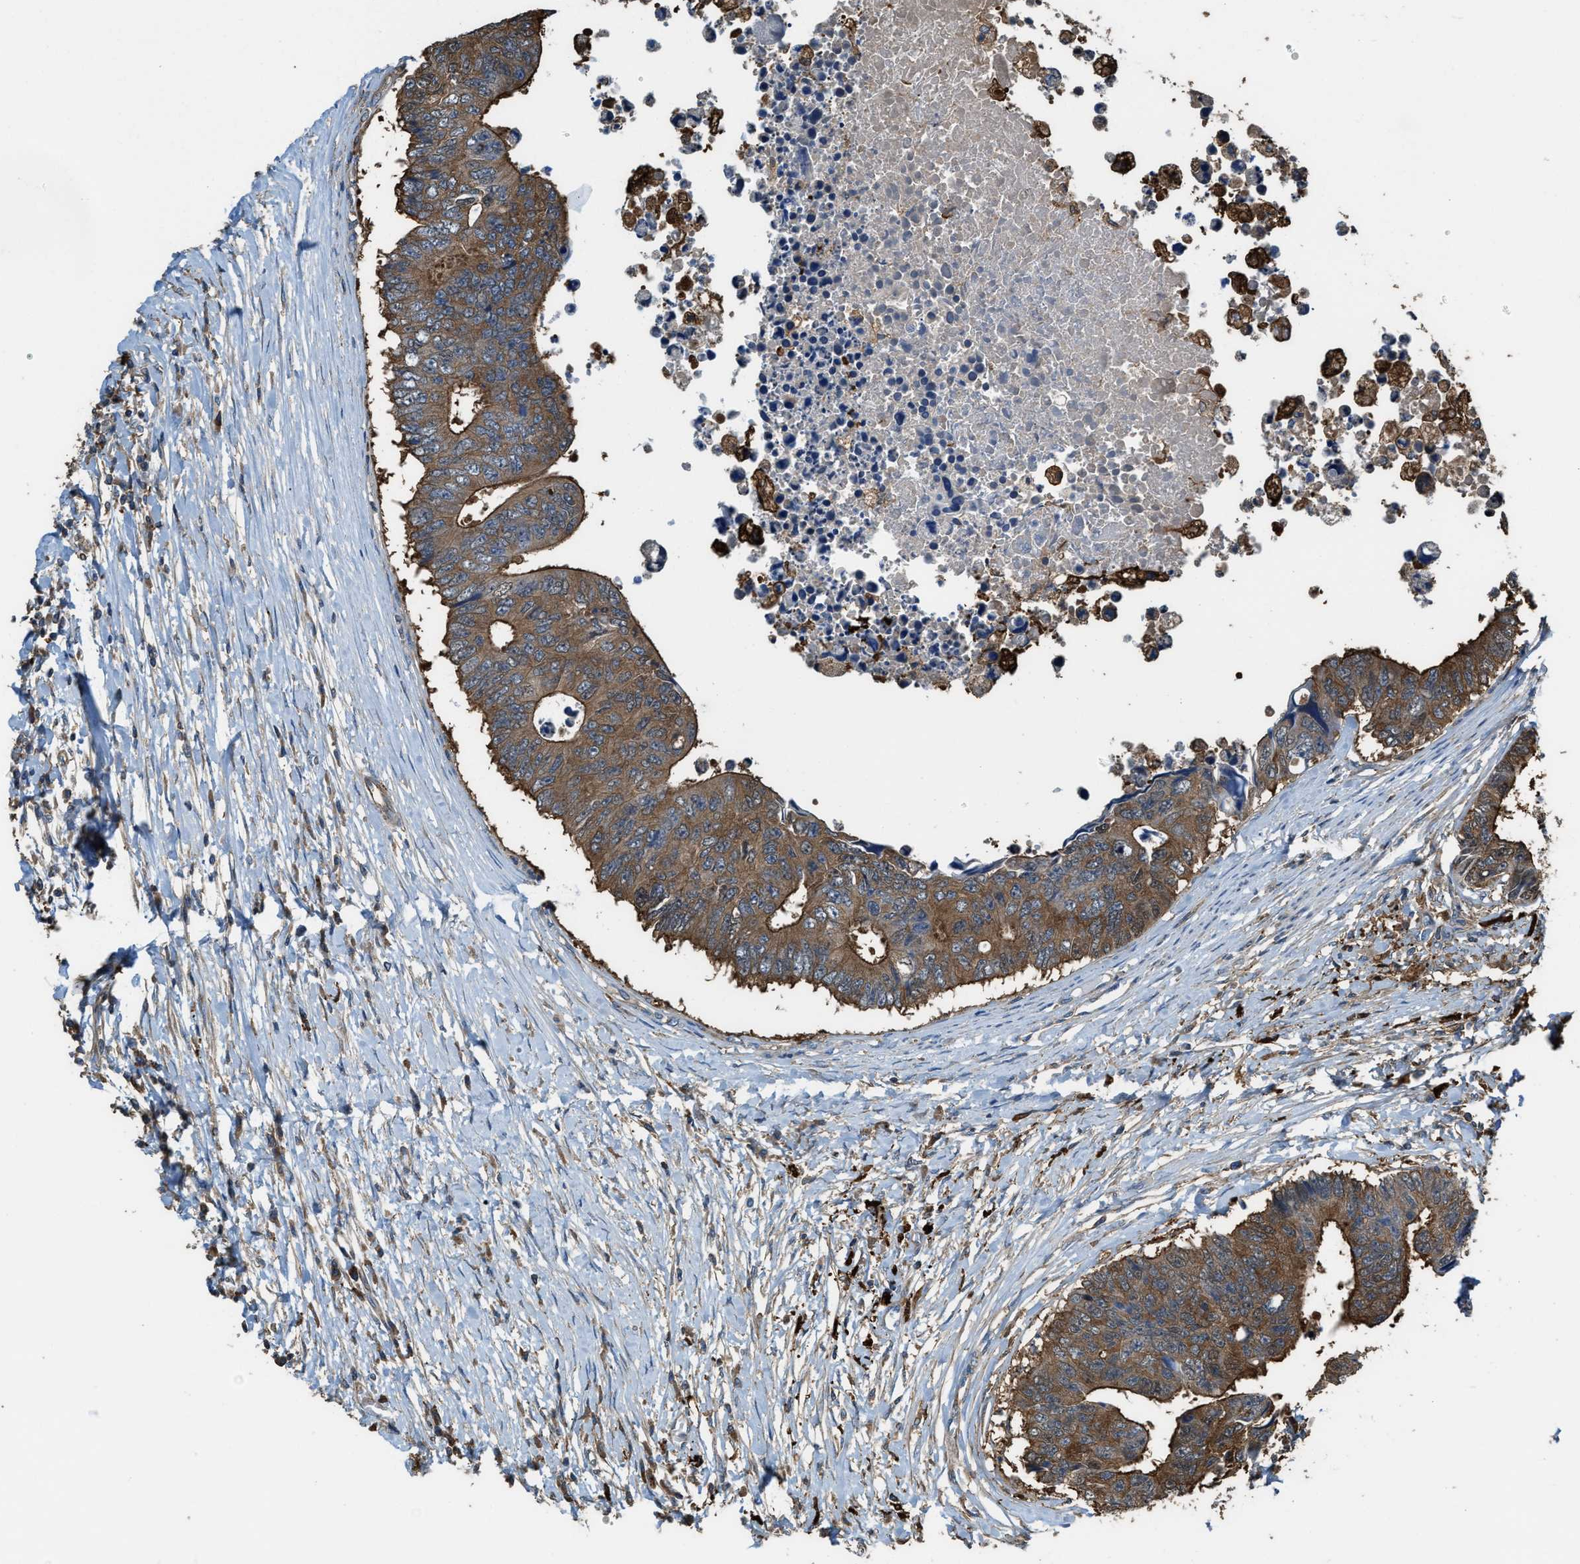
{"staining": {"intensity": "strong", "quantity": ">75%", "location": "cytoplasmic/membranous"}, "tissue": "colorectal cancer", "cell_type": "Tumor cells", "image_type": "cancer", "snomed": [{"axis": "morphology", "description": "Adenocarcinoma, NOS"}, {"axis": "topography", "description": "Rectum"}], "caption": "Protein staining reveals strong cytoplasmic/membranous expression in approximately >75% of tumor cells in colorectal adenocarcinoma. The staining was performed using DAB (3,3'-diaminobenzidine), with brown indicating positive protein expression. Nuclei are stained blue with hematoxylin.", "gene": "ATIC", "patient": {"sex": "male", "age": 84}}